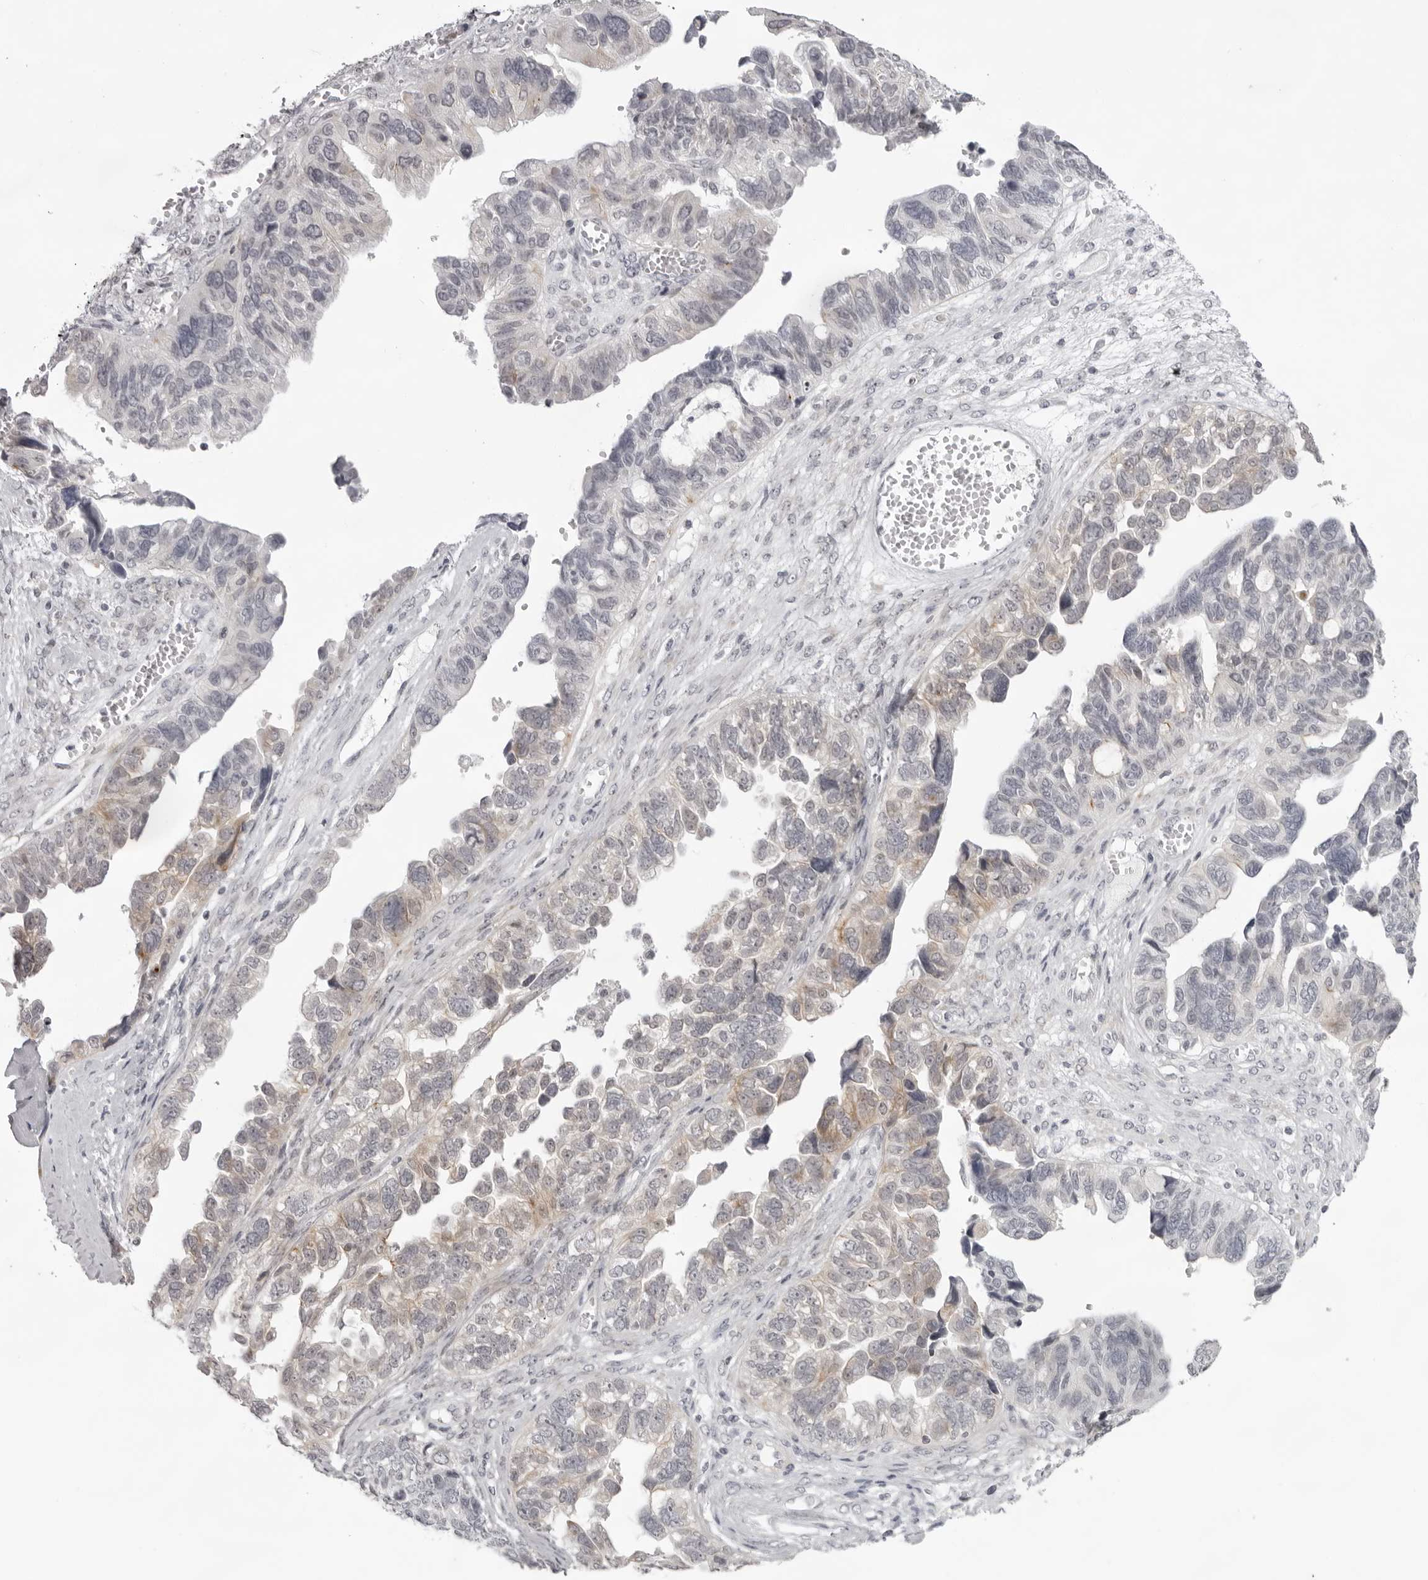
{"staining": {"intensity": "weak", "quantity": "25%-75%", "location": "cytoplasmic/membranous"}, "tissue": "ovarian cancer", "cell_type": "Tumor cells", "image_type": "cancer", "snomed": [{"axis": "morphology", "description": "Cystadenocarcinoma, serous, NOS"}, {"axis": "topography", "description": "Ovary"}], "caption": "Brown immunohistochemical staining in ovarian serous cystadenocarcinoma reveals weak cytoplasmic/membranous expression in about 25%-75% of tumor cells.", "gene": "NUDT18", "patient": {"sex": "female", "age": 79}}